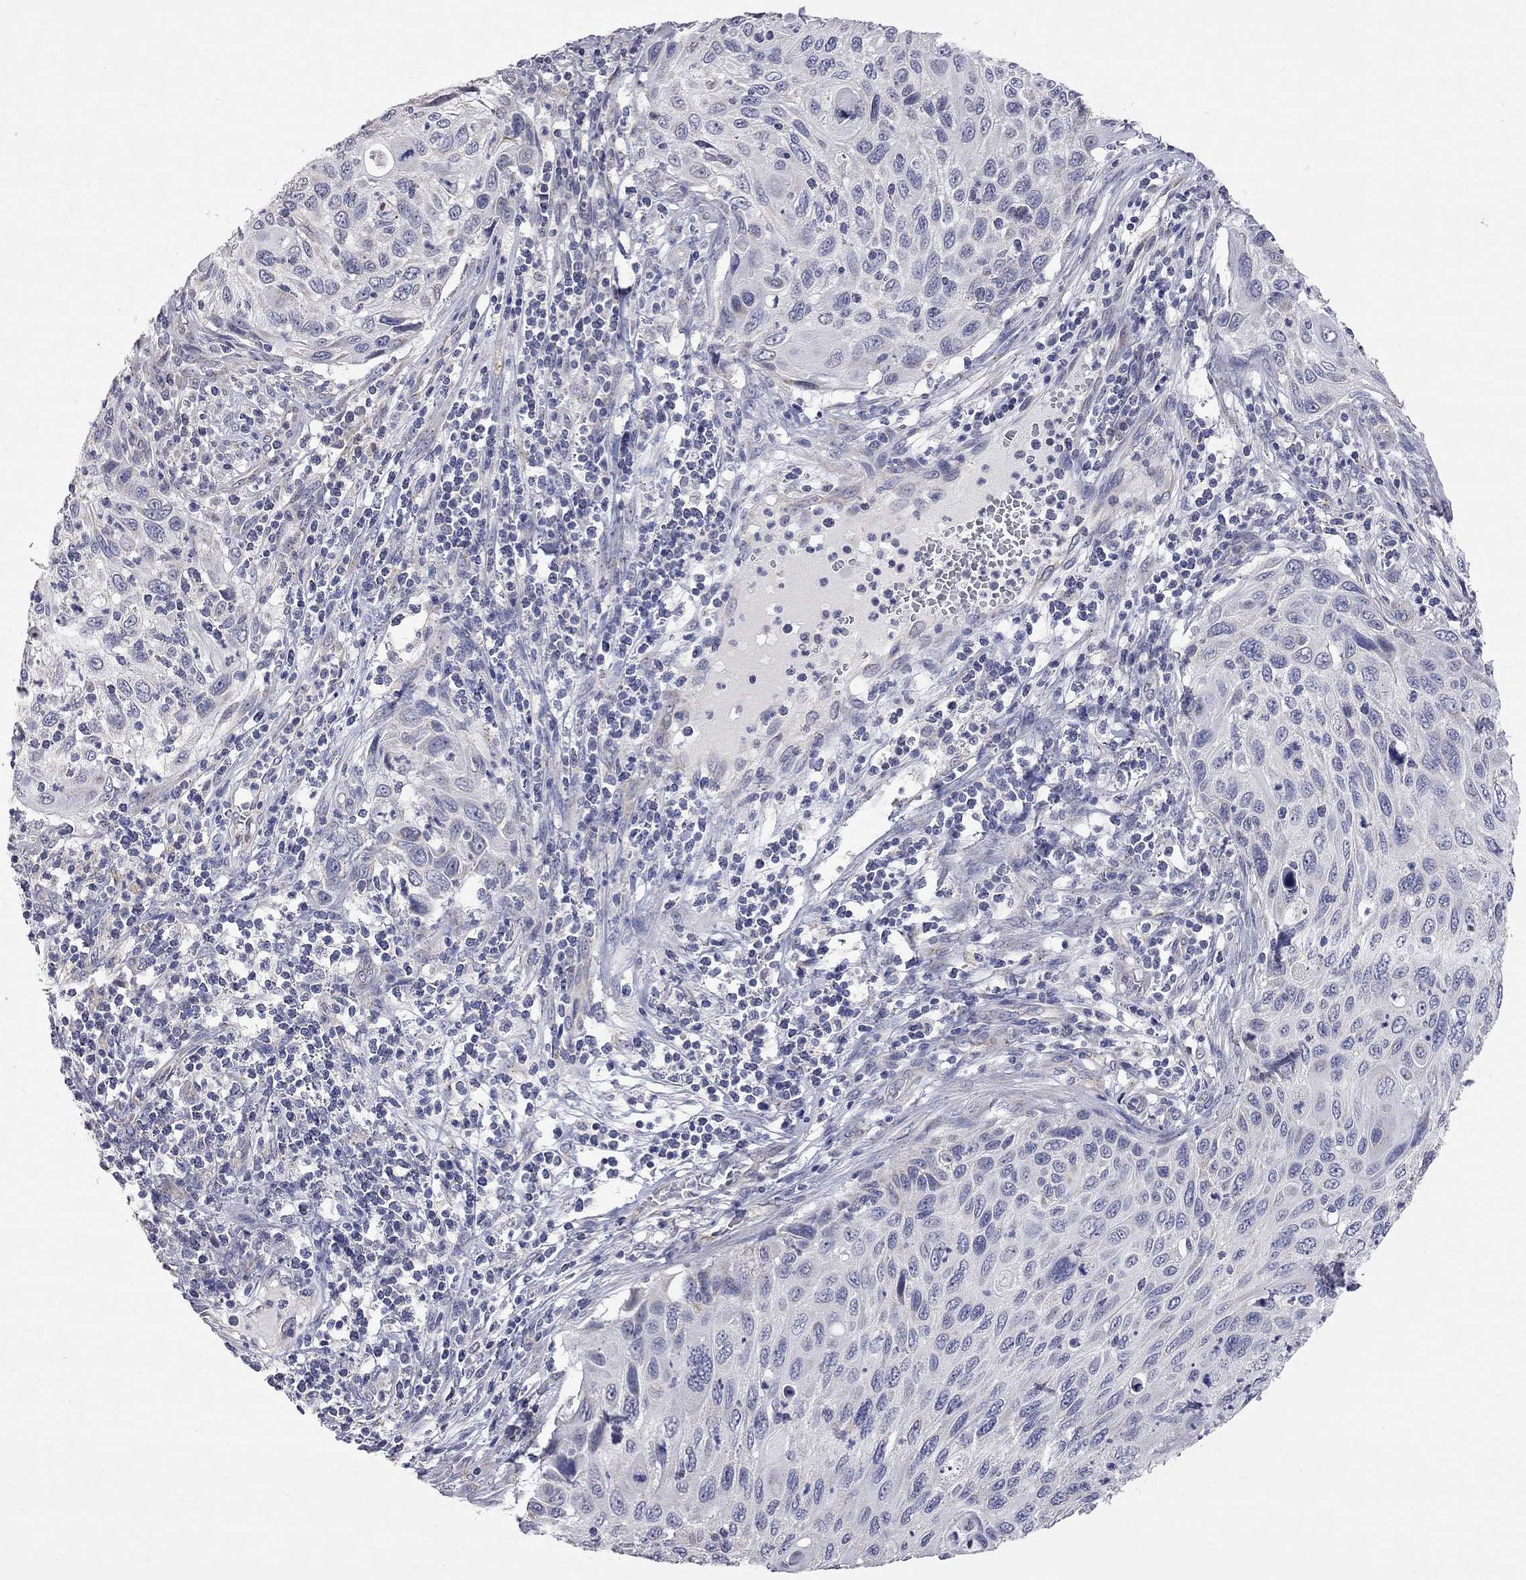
{"staining": {"intensity": "negative", "quantity": "none", "location": "none"}, "tissue": "cervical cancer", "cell_type": "Tumor cells", "image_type": "cancer", "snomed": [{"axis": "morphology", "description": "Squamous cell carcinoma, NOS"}, {"axis": "topography", "description": "Cervix"}], "caption": "The histopathology image reveals no staining of tumor cells in cervical cancer (squamous cell carcinoma). The staining is performed using DAB brown chromogen with nuclei counter-stained in using hematoxylin.", "gene": "OPRK1", "patient": {"sex": "female", "age": 70}}